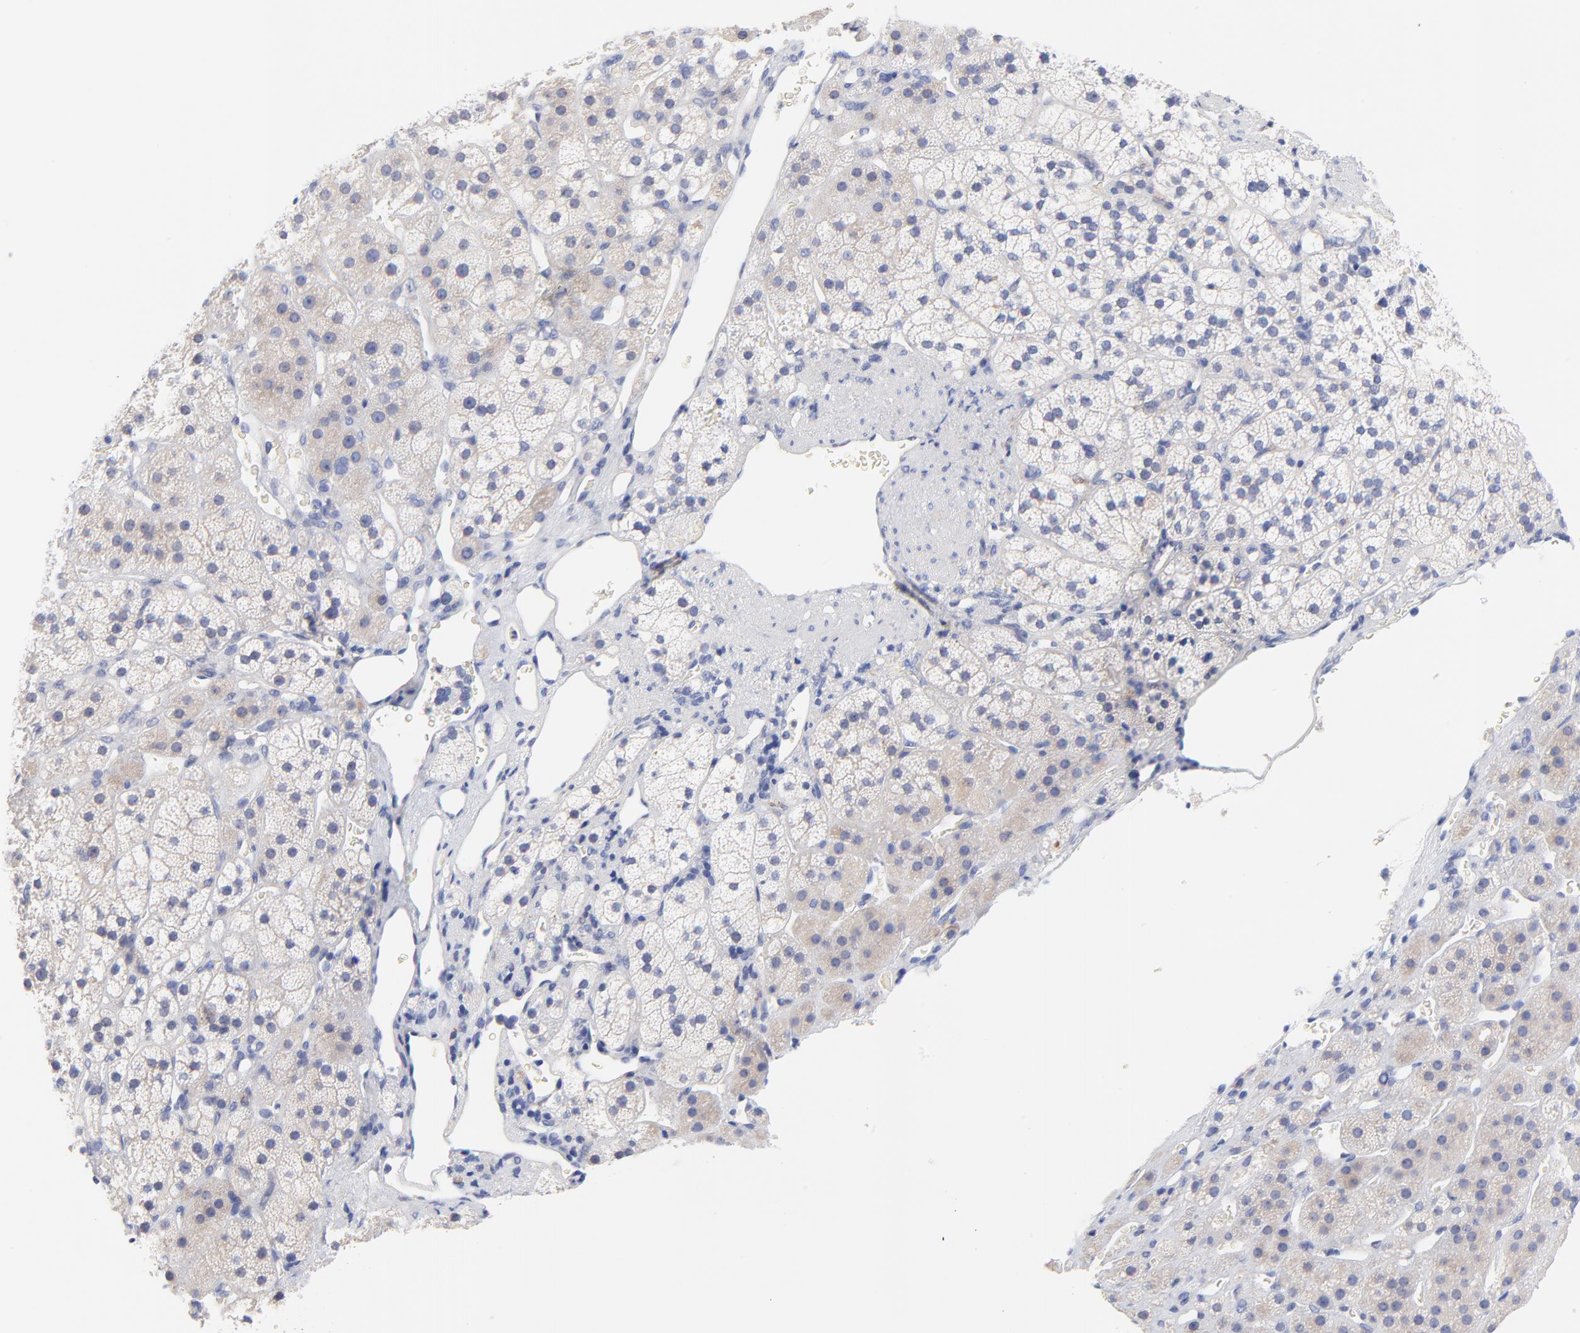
{"staining": {"intensity": "weak", "quantity": "<25%", "location": "cytoplasmic/membranous"}, "tissue": "adrenal gland", "cell_type": "Glandular cells", "image_type": "normal", "snomed": [{"axis": "morphology", "description": "Normal tissue, NOS"}, {"axis": "topography", "description": "Adrenal gland"}], "caption": "The image displays no significant positivity in glandular cells of adrenal gland.", "gene": "FBXO10", "patient": {"sex": "female", "age": 44}}